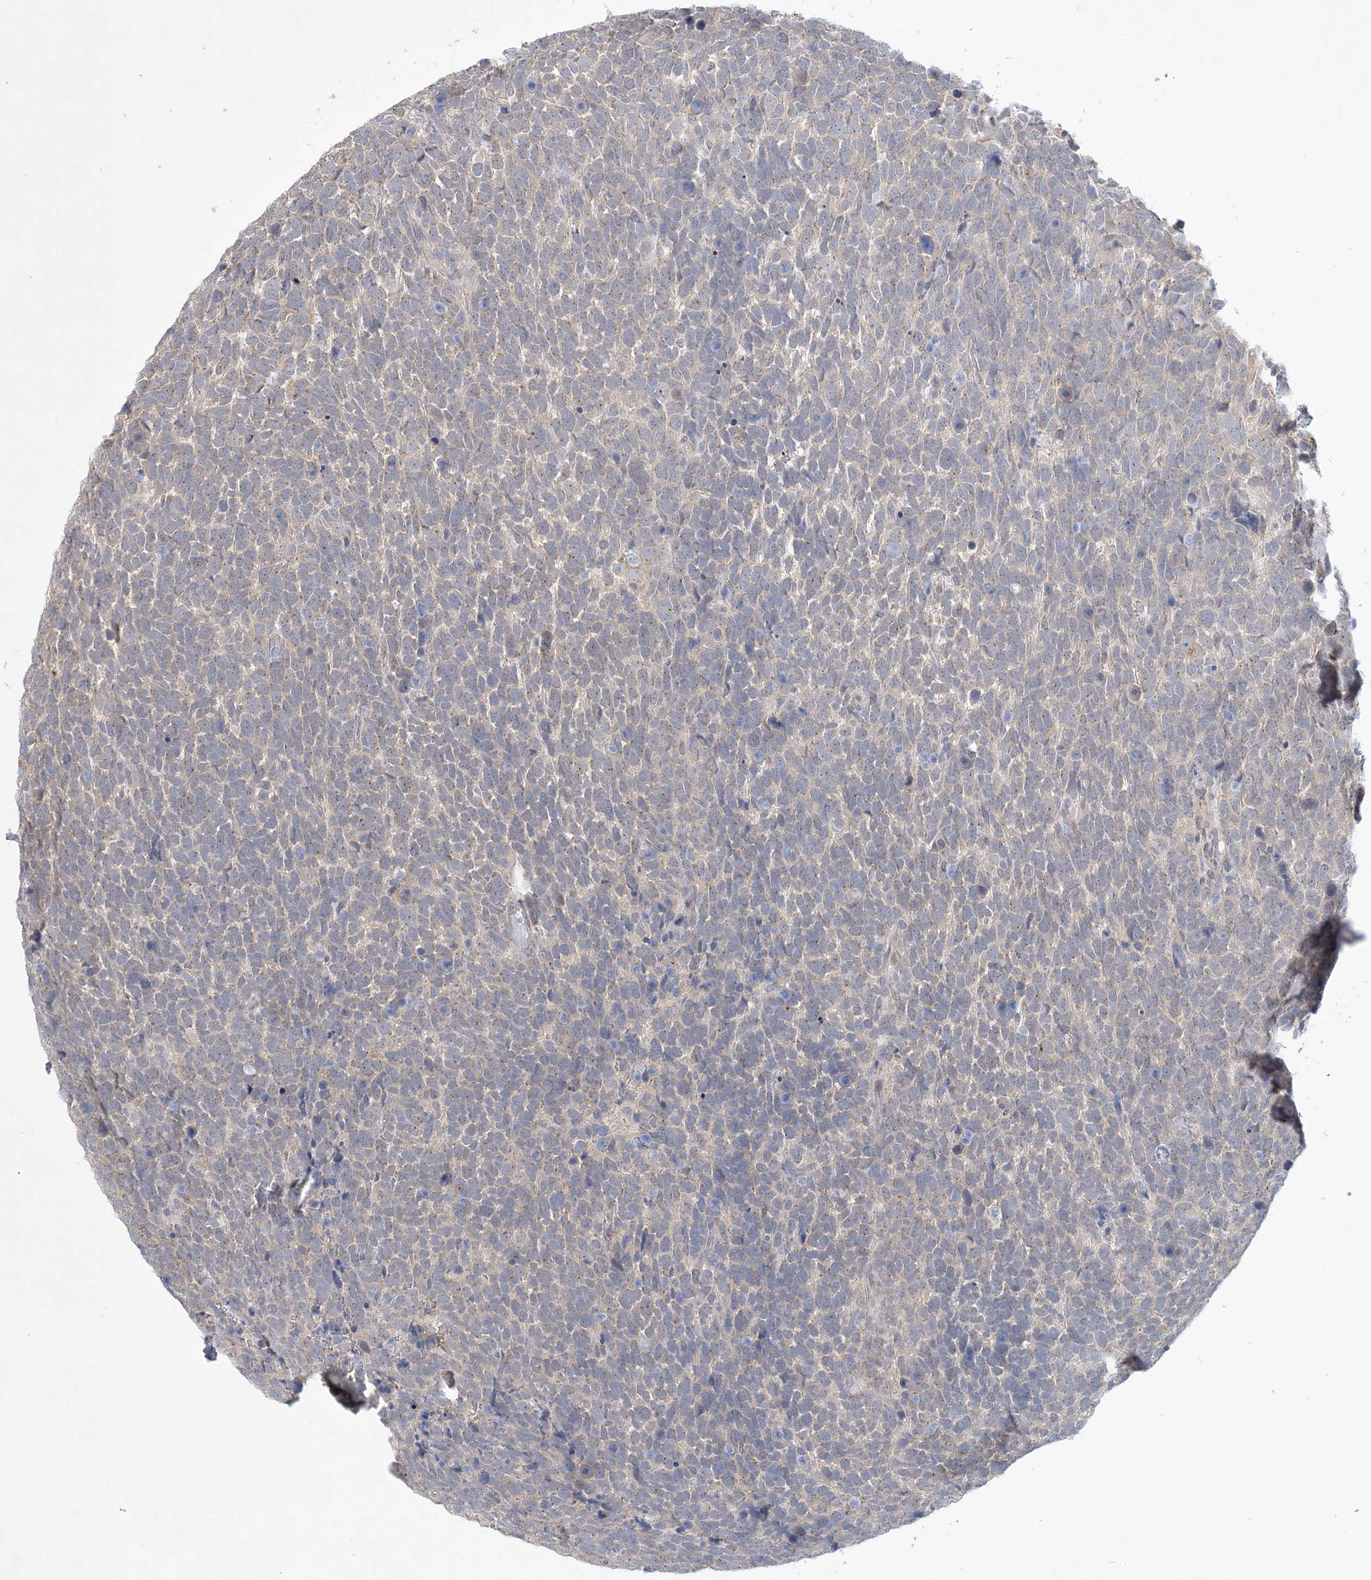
{"staining": {"intensity": "weak", "quantity": "<25%", "location": "cytoplasmic/membranous"}, "tissue": "urothelial cancer", "cell_type": "Tumor cells", "image_type": "cancer", "snomed": [{"axis": "morphology", "description": "Urothelial carcinoma, High grade"}, {"axis": "topography", "description": "Urinary bladder"}], "caption": "DAB immunohistochemical staining of urothelial cancer displays no significant positivity in tumor cells.", "gene": "ANKRD35", "patient": {"sex": "female", "age": 82}}